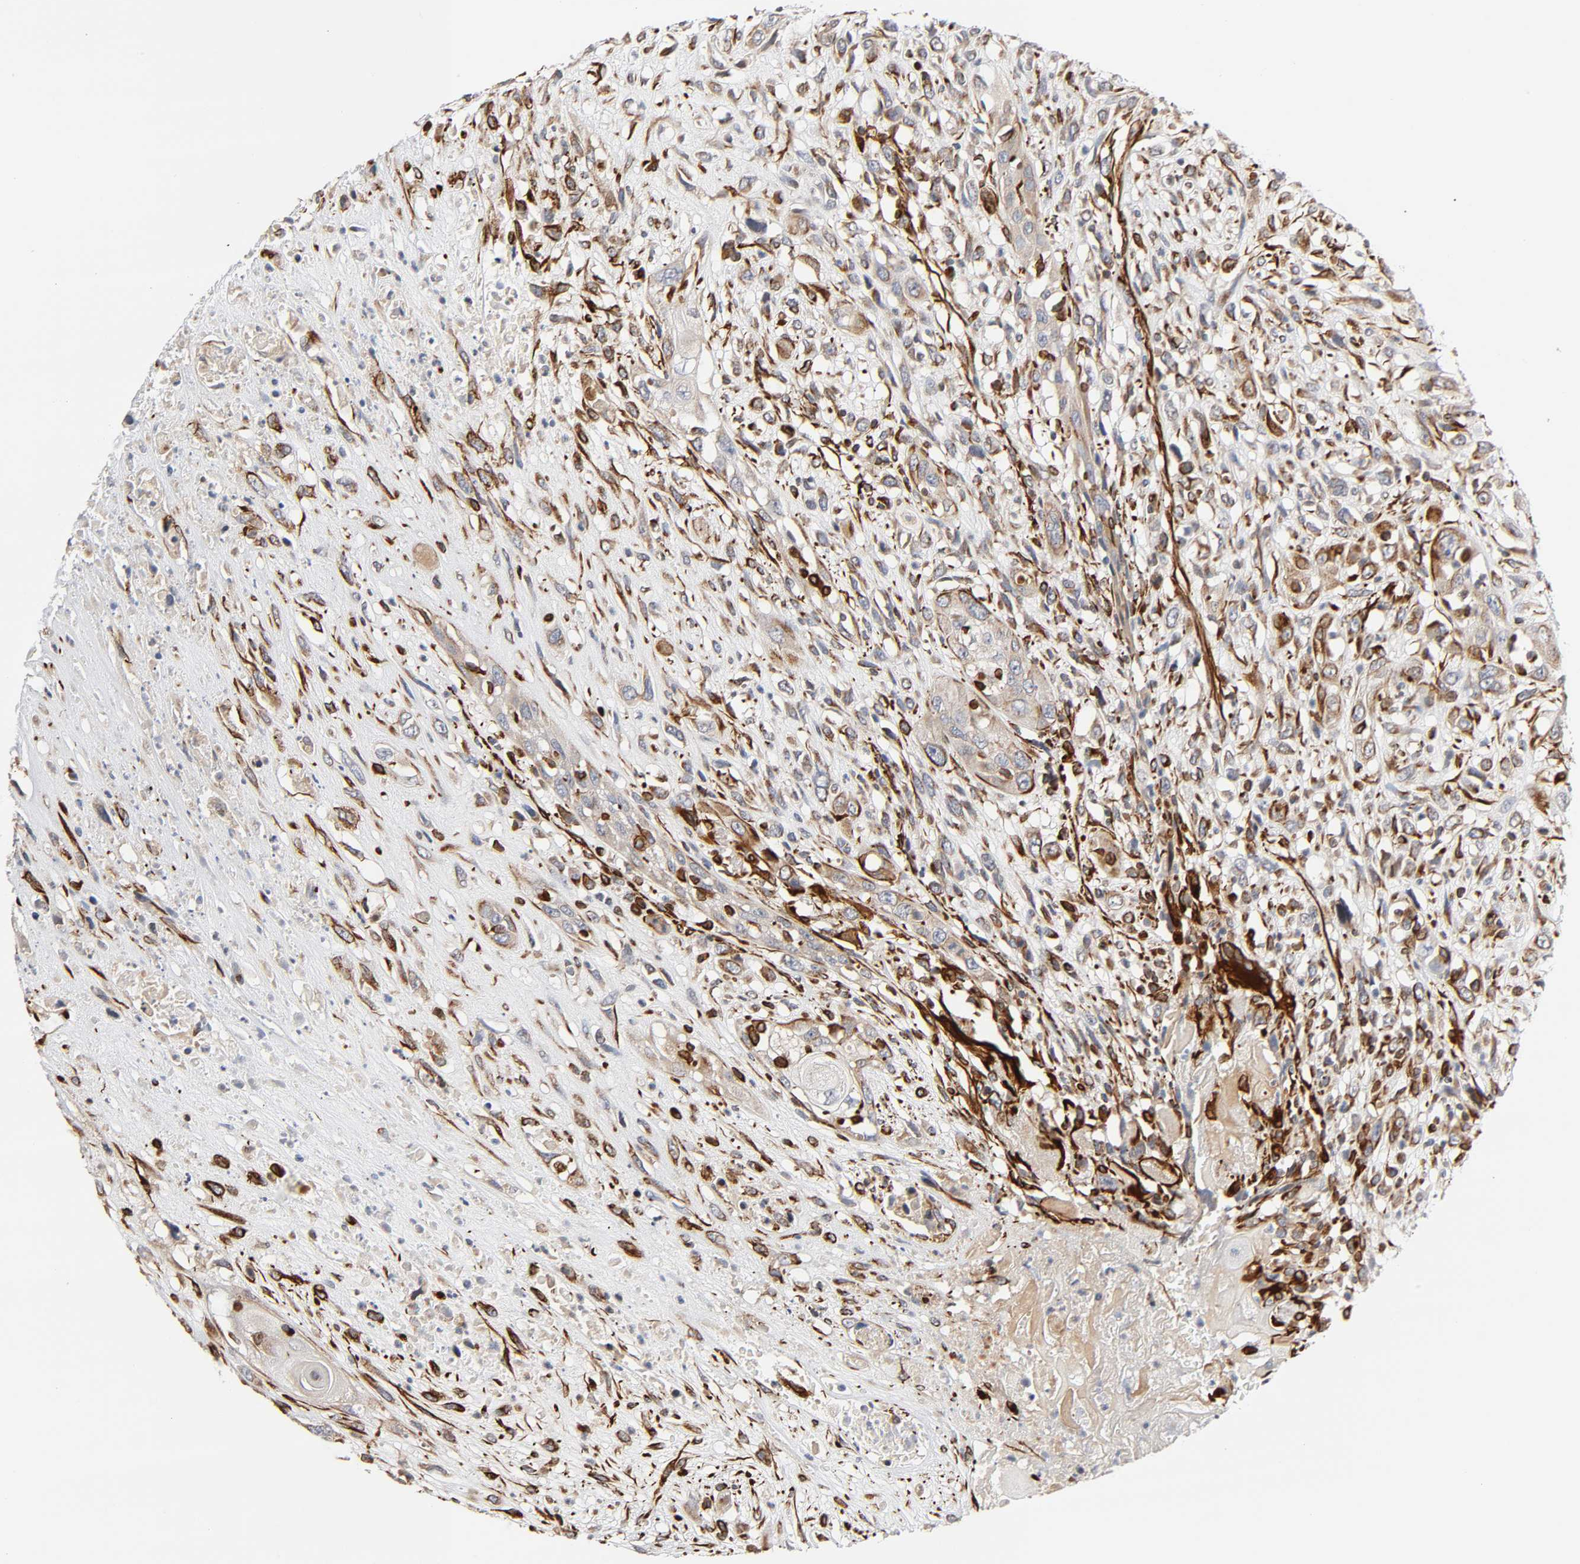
{"staining": {"intensity": "moderate", "quantity": ">75%", "location": "cytoplasmic/membranous"}, "tissue": "head and neck cancer", "cell_type": "Tumor cells", "image_type": "cancer", "snomed": [{"axis": "morphology", "description": "Necrosis, NOS"}, {"axis": "morphology", "description": "Neoplasm, malignant, NOS"}, {"axis": "topography", "description": "Salivary gland"}, {"axis": "topography", "description": "Head-Neck"}], "caption": "Malignant neoplasm (head and neck) tissue shows moderate cytoplasmic/membranous expression in approximately >75% of tumor cells, visualized by immunohistochemistry. (DAB IHC with brightfield microscopy, high magnification).", "gene": "FAM118A", "patient": {"sex": "male", "age": 43}}